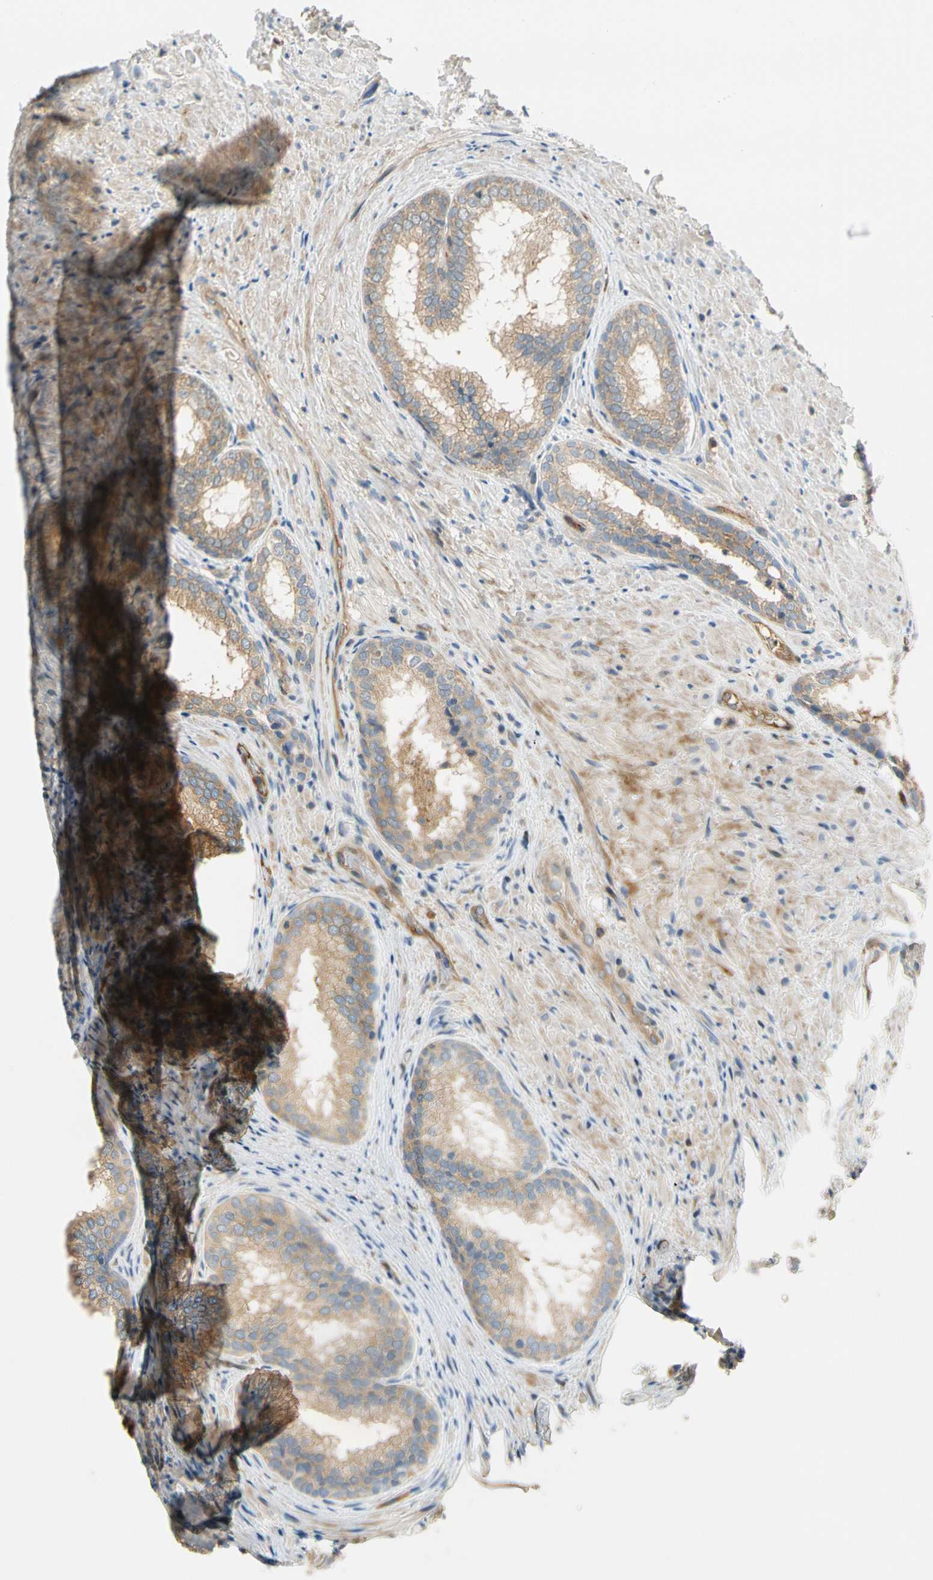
{"staining": {"intensity": "moderate", "quantity": "25%-75%", "location": "cytoplasmic/membranous"}, "tissue": "prostate", "cell_type": "Glandular cells", "image_type": "normal", "snomed": [{"axis": "morphology", "description": "Normal tissue, NOS"}, {"axis": "topography", "description": "Prostate"}], "caption": "Immunohistochemistry (IHC) (DAB) staining of normal human prostate reveals moderate cytoplasmic/membranous protein staining in approximately 25%-75% of glandular cells.", "gene": "PARP14", "patient": {"sex": "male", "age": 76}}